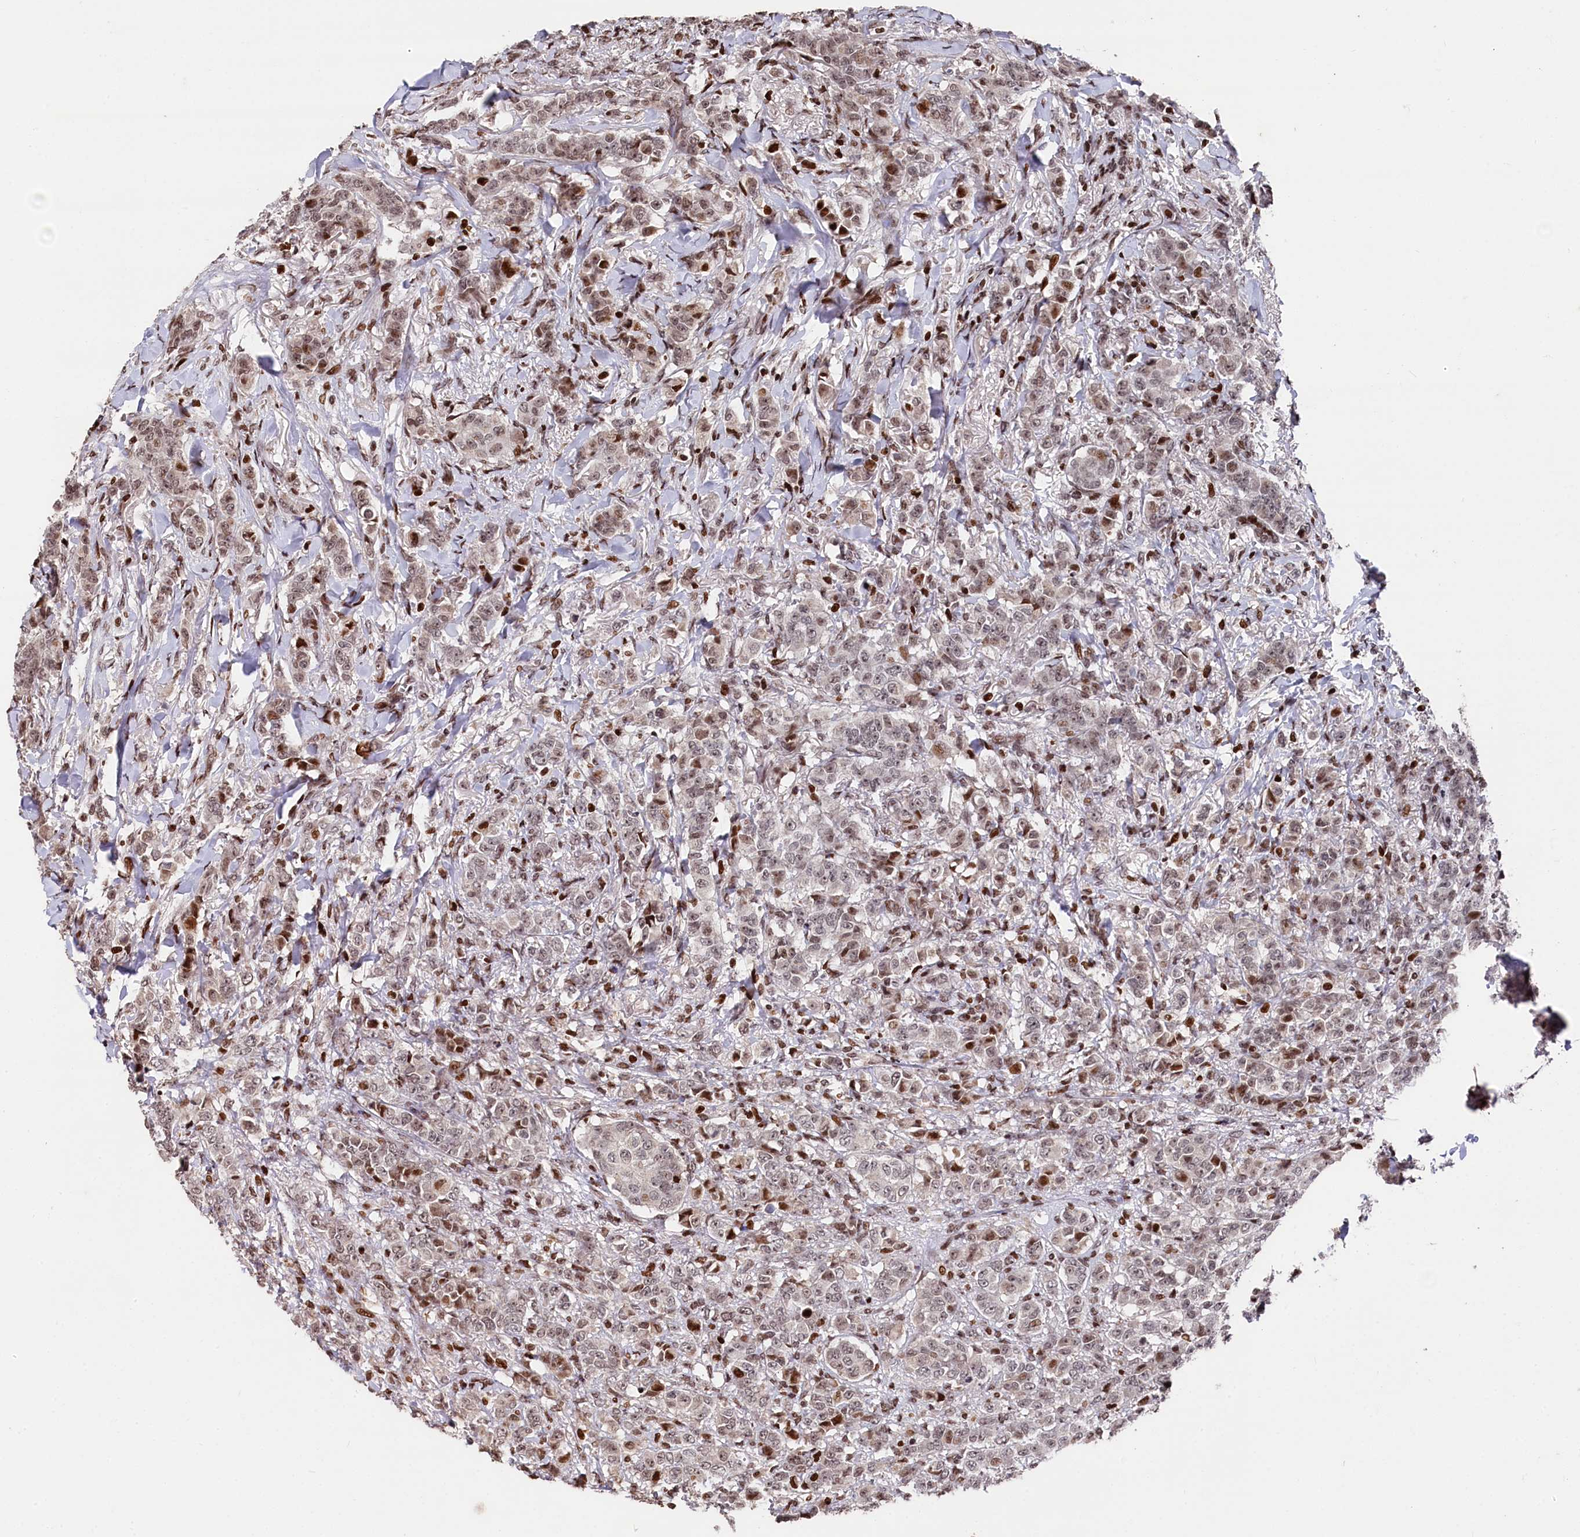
{"staining": {"intensity": "moderate", "quantity": "25%-75%", "location": "nuclear"}, "tissue": "breast cancer", "cell_type": "Tumor cells", "image_type": "cancer", "snomed": [{"axis": "morphology", "description": "Duct carcinoma"}, {"axis": "topography", "description": "Breast"}], "caption": "Immunohistochemical staining of human breast infiltrating ductal carcinoma exhibits medium levels of moderate nuclear positivity in about 25%-75% of tumor cells. (DAB IHC, brown staining for protein, blue staining for nuclei).", "gene": "MCF2L2", "patient": {"sex": "female", "age": 40}}